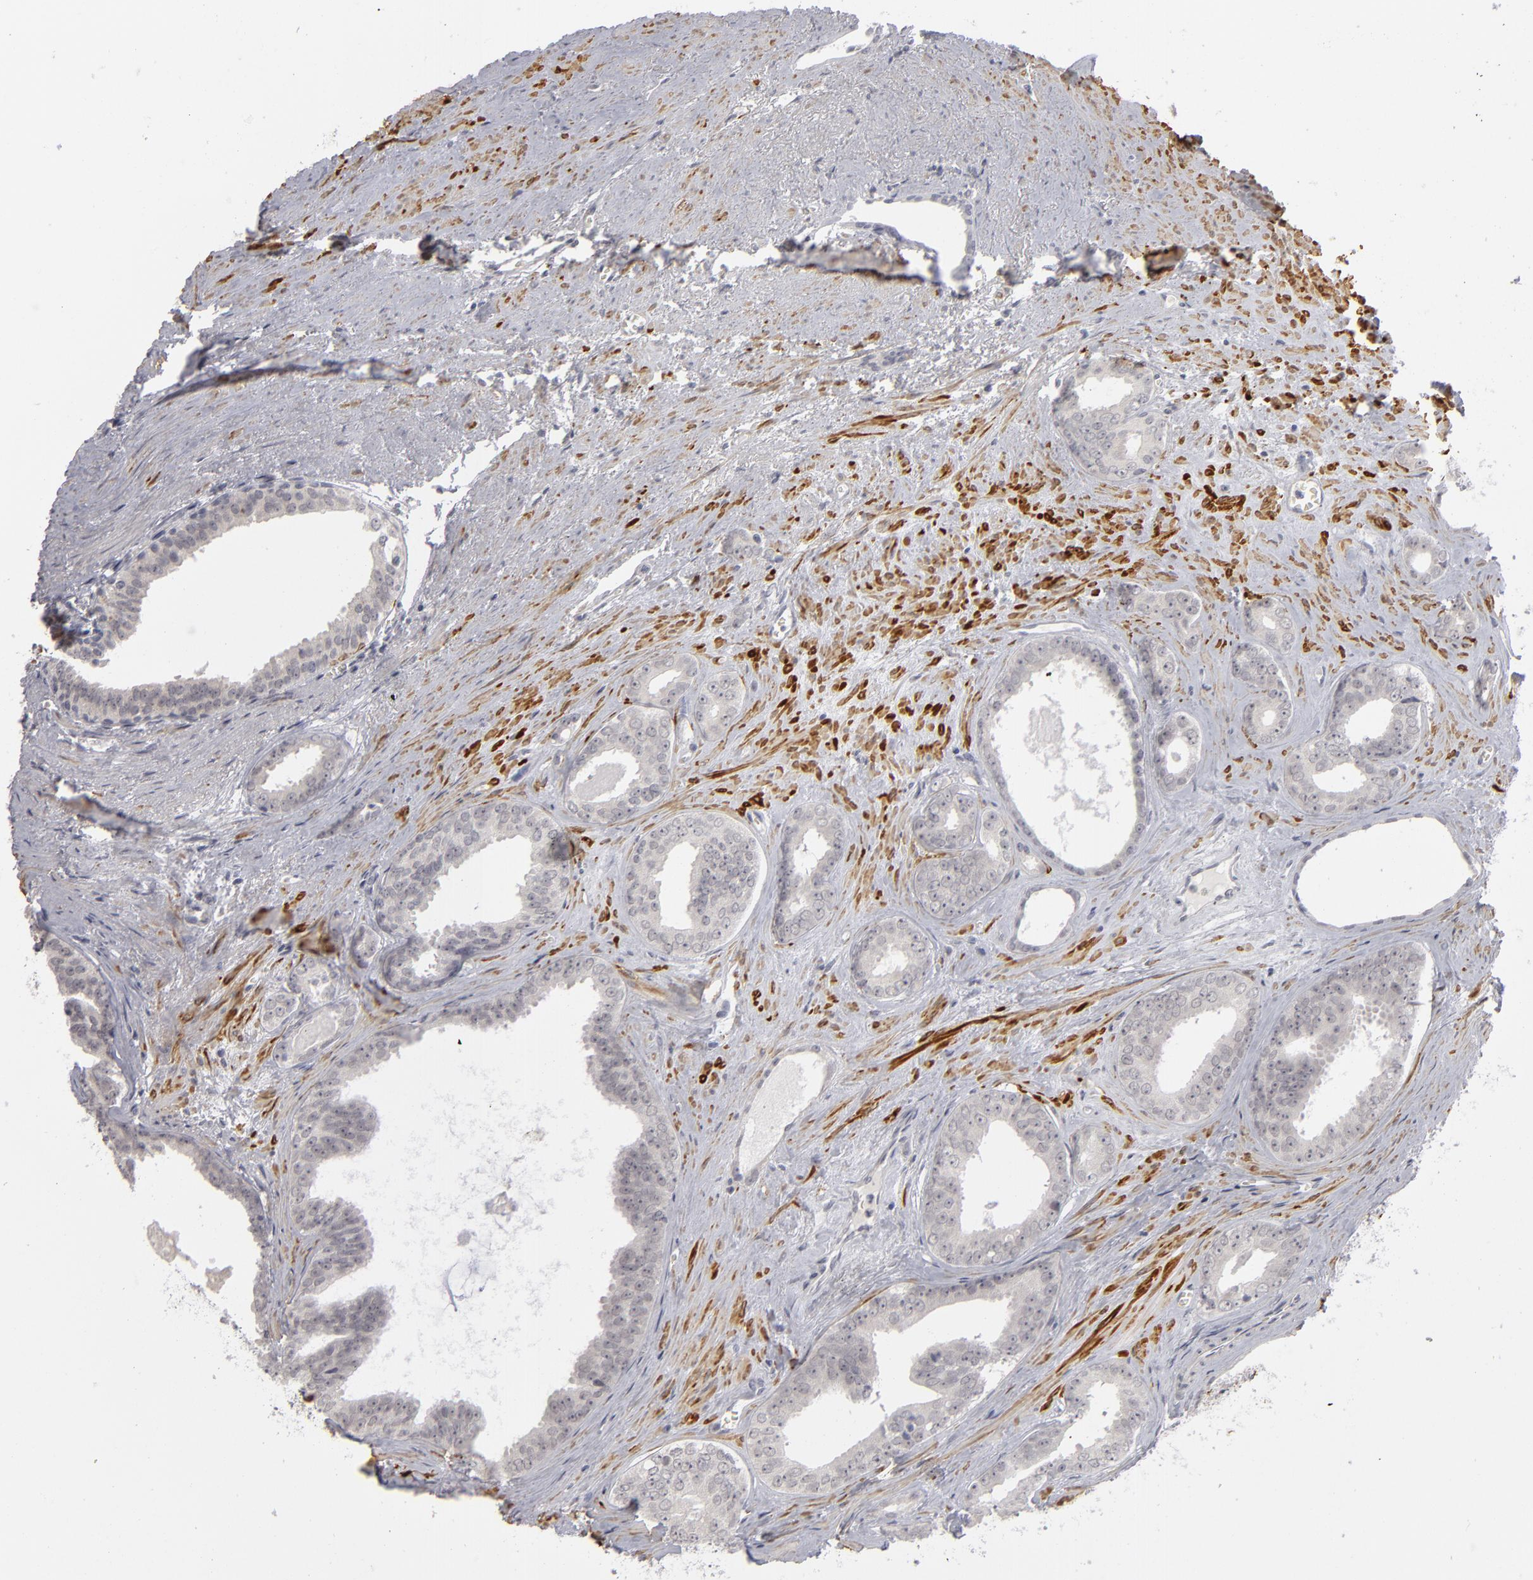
{"staining": {"intensity": "negative", "quantity": "none", "location": "none"}, "tissue": "prostate cancer", "cell_type": "Tumor cells", "image_type": "cancer", "snomed": [{"axis": "morphology", "description": "Adenocarcinoma, Medium grade"}, {"axis": "topography", "description": "Prostate"}], "caption": "The image displays no staining of tumor cells in prostate adenocarcinoma (medium-grade).", "gene": "KIAA1210", "patient": {"sex": "male", "age": 79}}